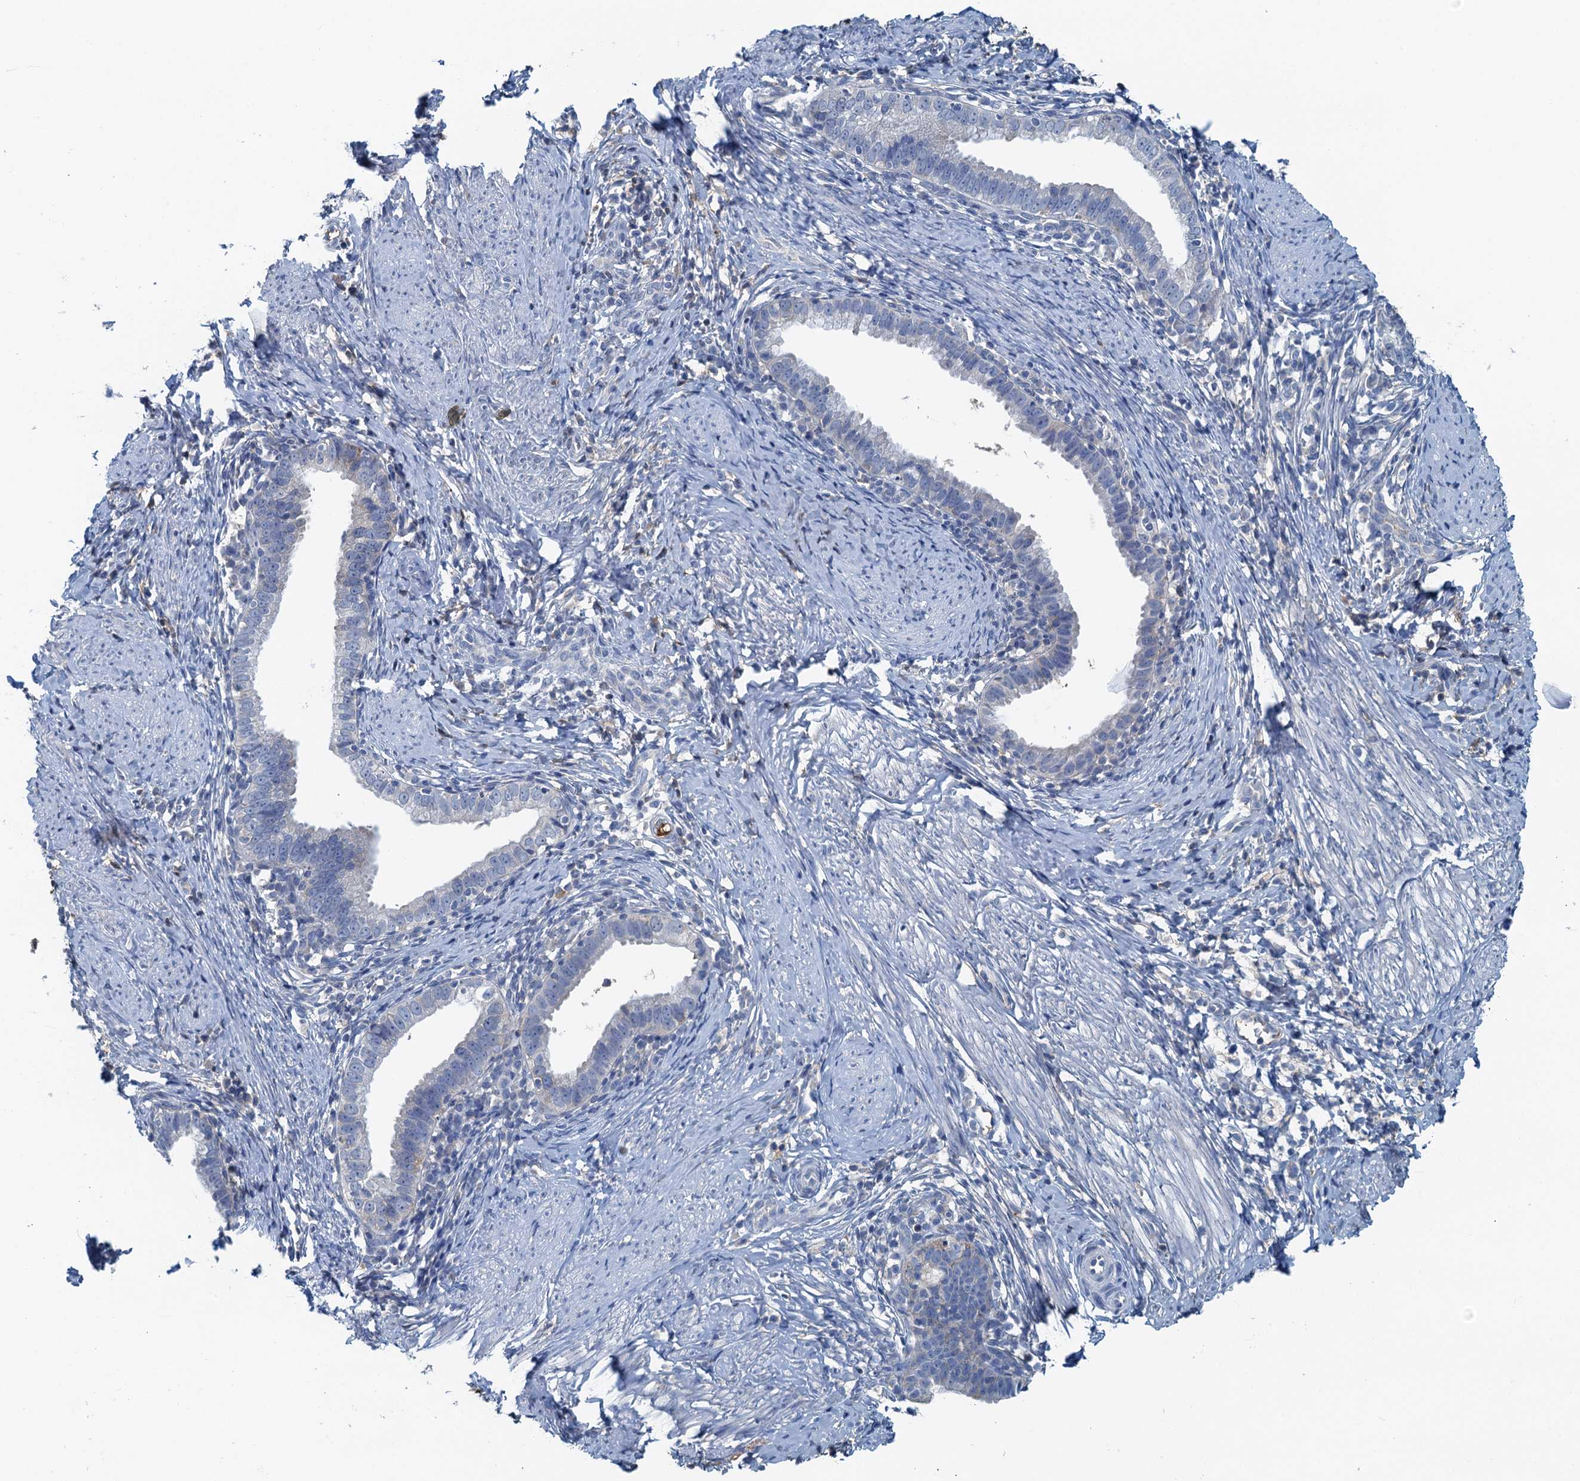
{"staining": {"intensity": "negative", "quantity": "none", "location": "none"}, "tissue": "cervical cancer", "cell_type": "Tumor cells", "image_type": "cancer", "snomed": [{"axis": "morphology", "description": "Adenocarcinoma, NOS"}, {"axis": "topography", "description": "Cervix"}], "caption": "Tumor cells are negative for protein expression in human cervical cancer. The staining is performed using DAB brown chromogen with nuclei counter-stained in using hematoxylin.", "gene": "LSM14B", "patient": {"sex": "female", "age": 36}}